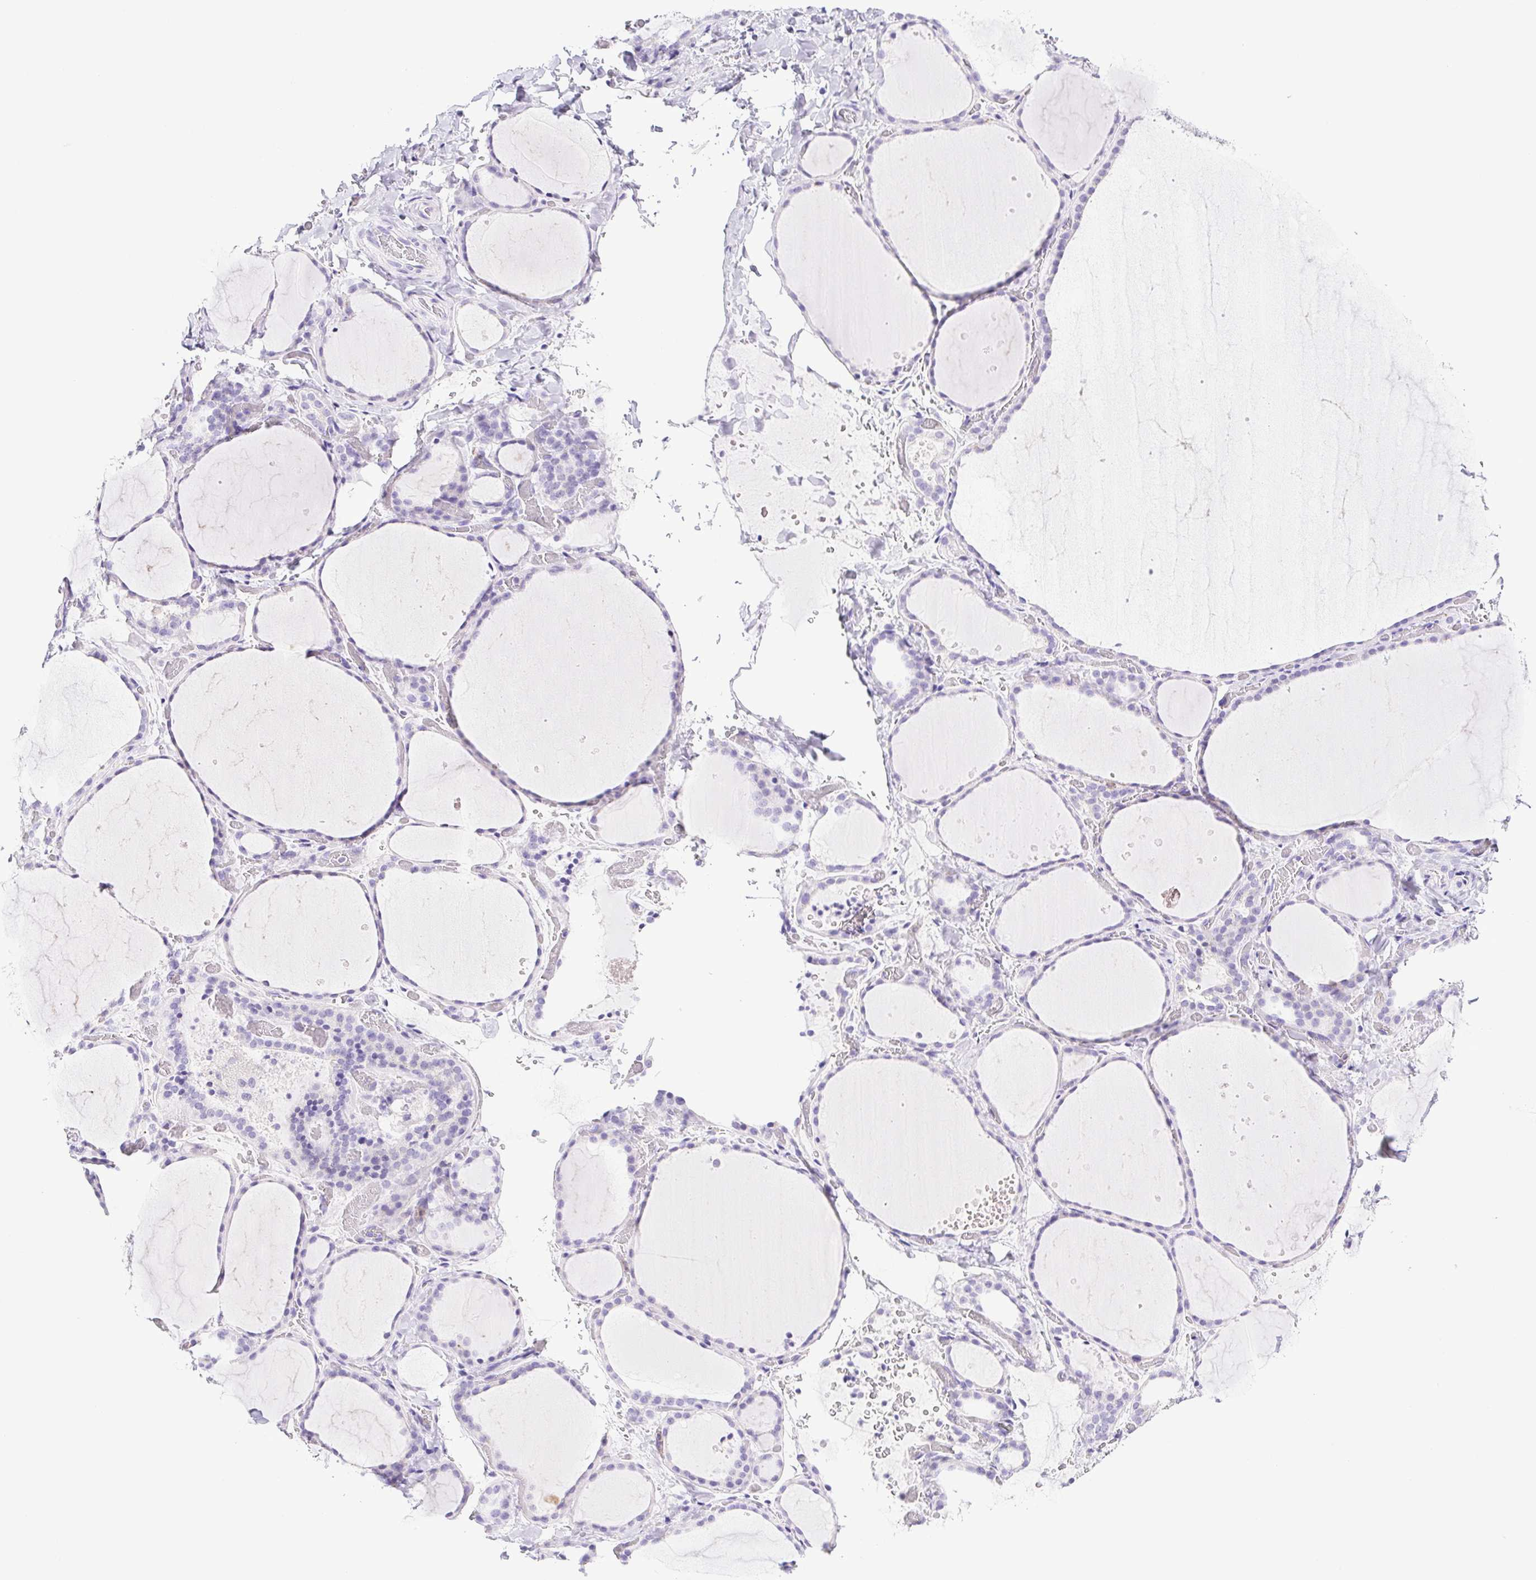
{"staining": {"intensity": "negative", "quantity": "none", "location": "none"}, "tissue": "thyroid gland", "cell_type": "Glandular cells", "image_type": "normal", "snomed": [{"axis": "morphology", "description": "Normal tissue, NOS"}, {"axis": "topography", "description": "Thyroid gland"}], "caption": "Immunohistochemistry (IHC) histopathology image of benign human thyroid gland stained for a protein (brown), which displays no expression in glandular cells. The staining is performed using DAB brown chromogen with nuclei counter-stained in using hematoxylin.", "gene": "SYNPR", "patient": {"sex": "female", "age": 36}}